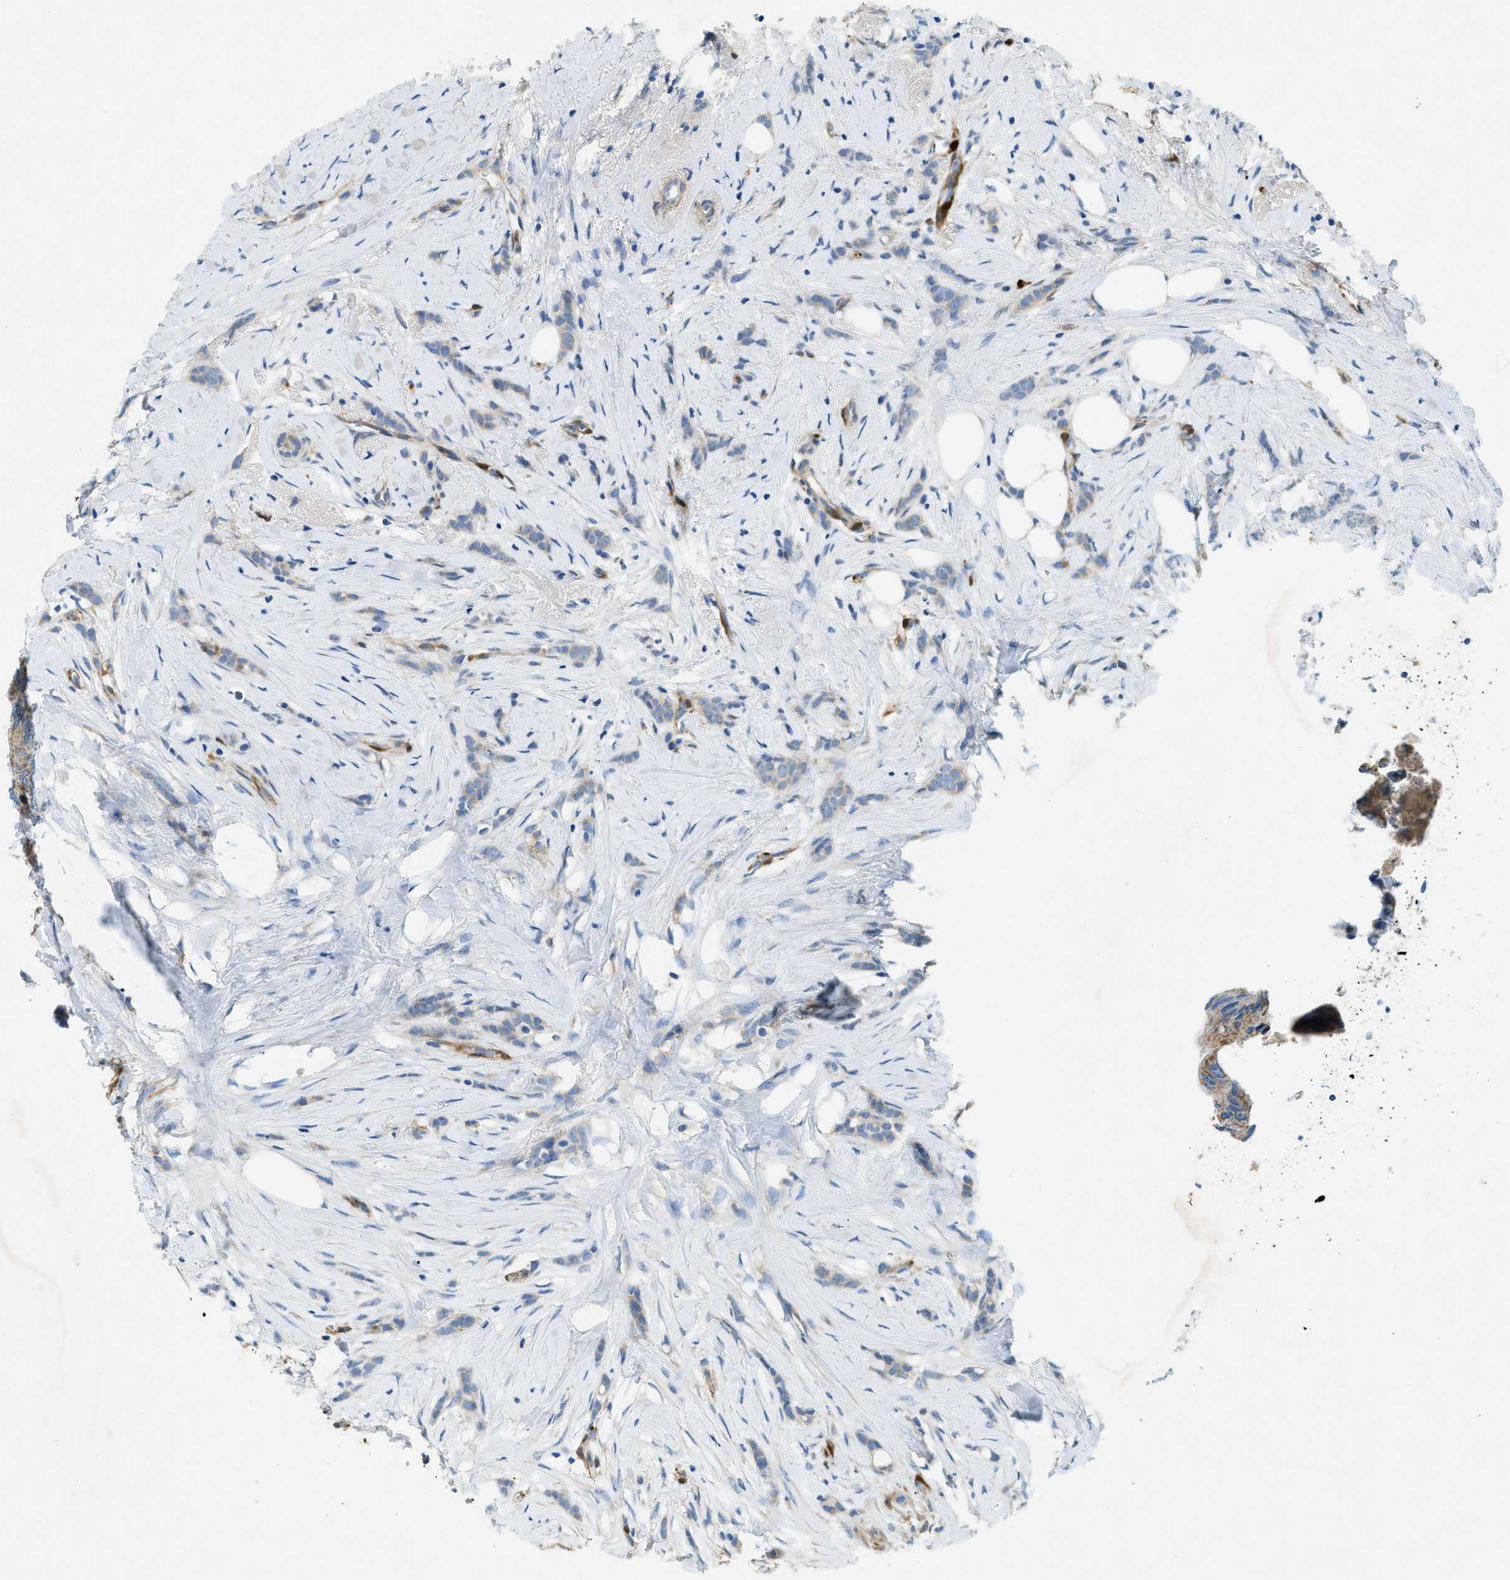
{"staining": {"intensity": "weak", "quantity": "<25%", "location": "cytoplasmic/membranous"}, "tissue": "breast cancer", "cell_type": "Tumor cells", "image_type": "cancer", "snomed": [{"axis": "morphology", "description": "Lobular carcinoma, in situ"}, {"axis": "morphology", "description": "Lobular carcinoma"}, {"axis": "topography", "description": "Breast"}], "caption": "Image shows no protein expression in tumor cells of breast lobular carcinoma tissue.", "gene": "CYGB", "patient": {"sex": "female", "age": 41}}